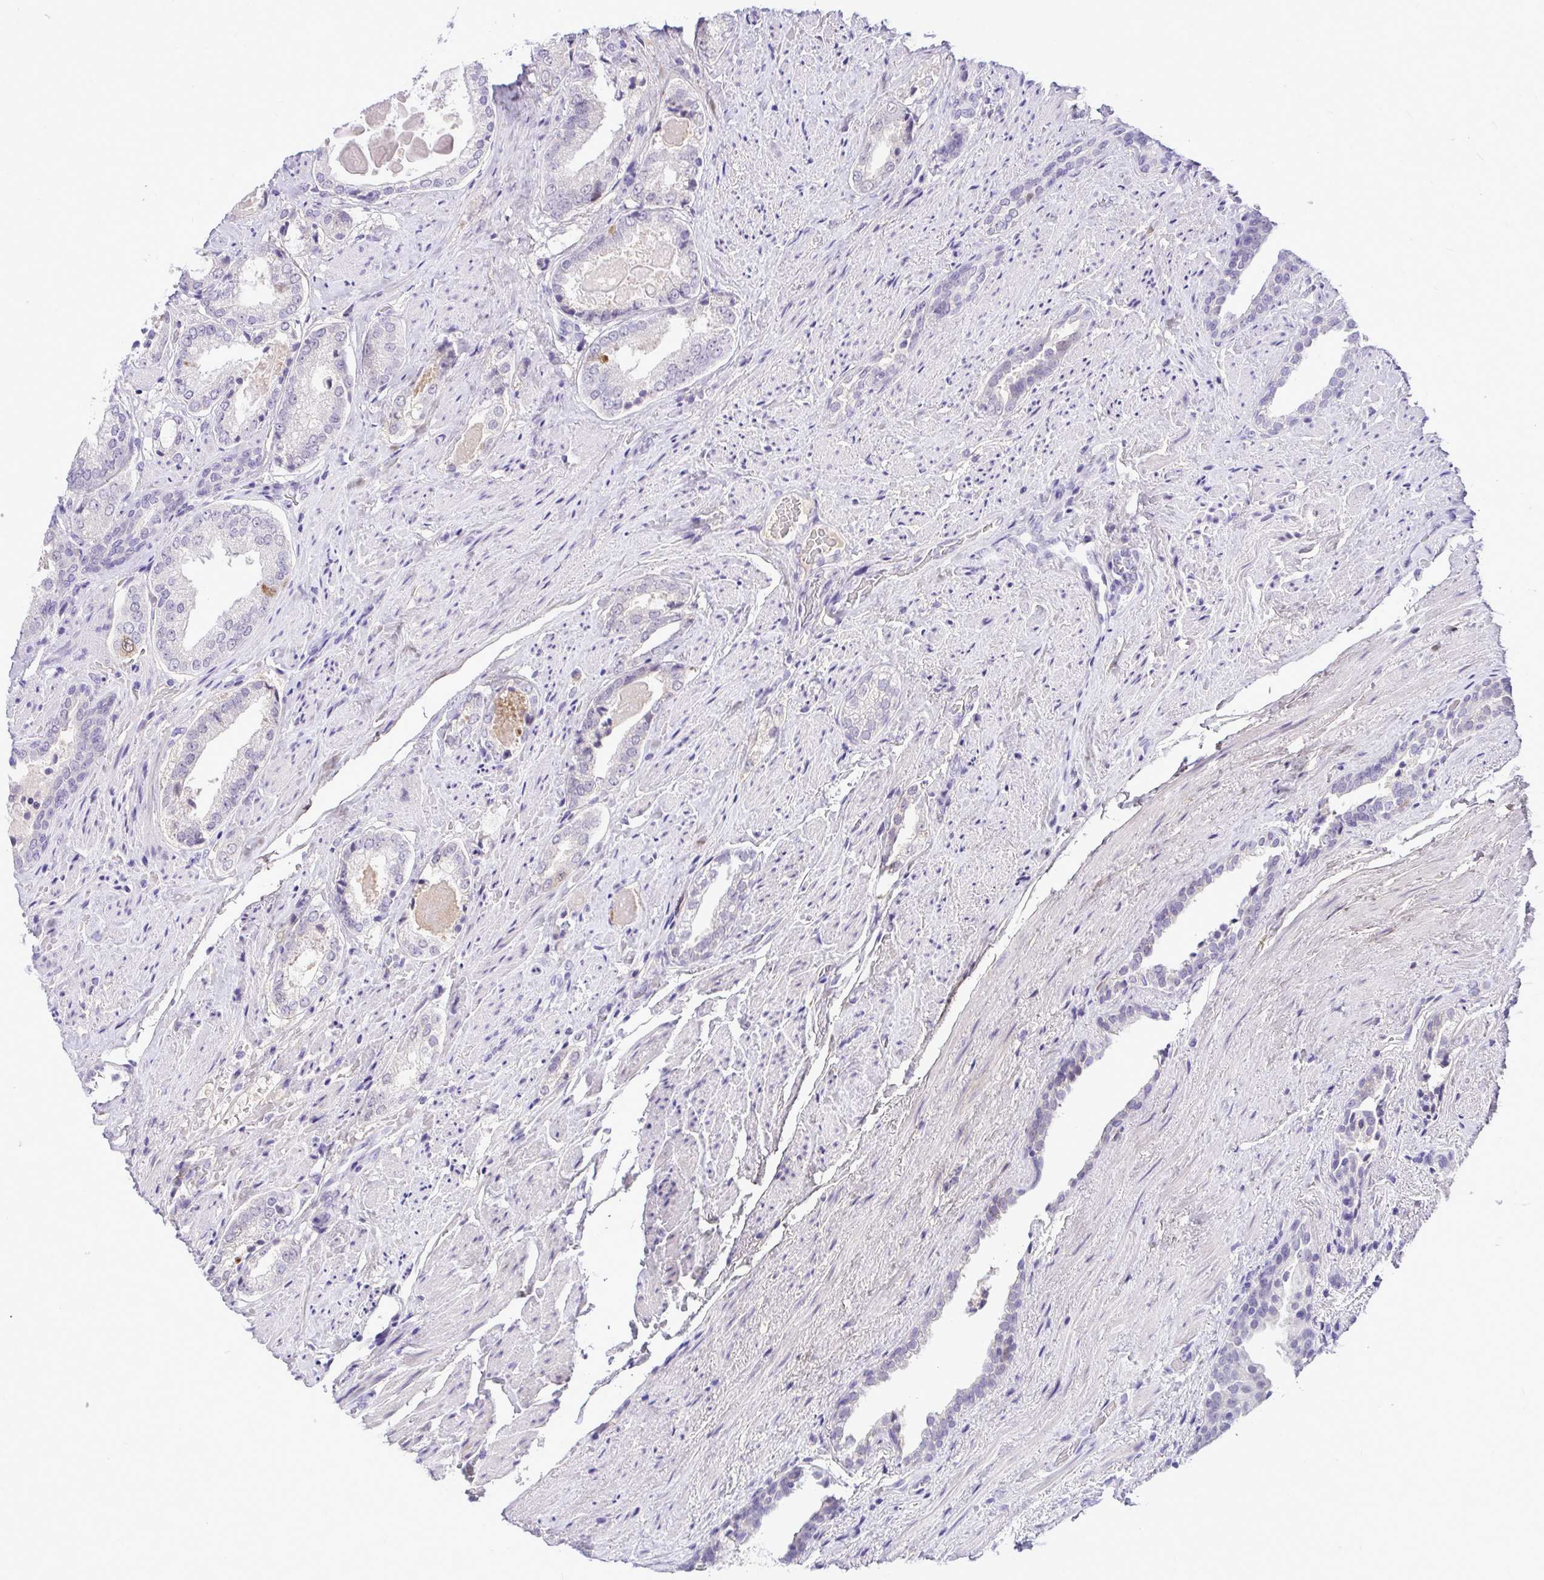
{"staining": {"intensity": "negative", "quantity": "none", "location": "none"}, "tissue": "prostate cancer", "cell_type": "Tumor cells", "image_type": "cancer", "snomed": [{"axis": "morphology", "description": "Adenocarcinoma, High grade"}, {"axis": "topography", "description": "Prostate"}], "caption": "High magnification brightfield microscopy of prostate cancer stained with DAB (3,3'-diaminobenzidine) (brown) and counterstained with hematoxylin (blue): tumor cells show no significant positivity.", "gene": "CDC20", "patient": {"sex": "male", "age": 65}}